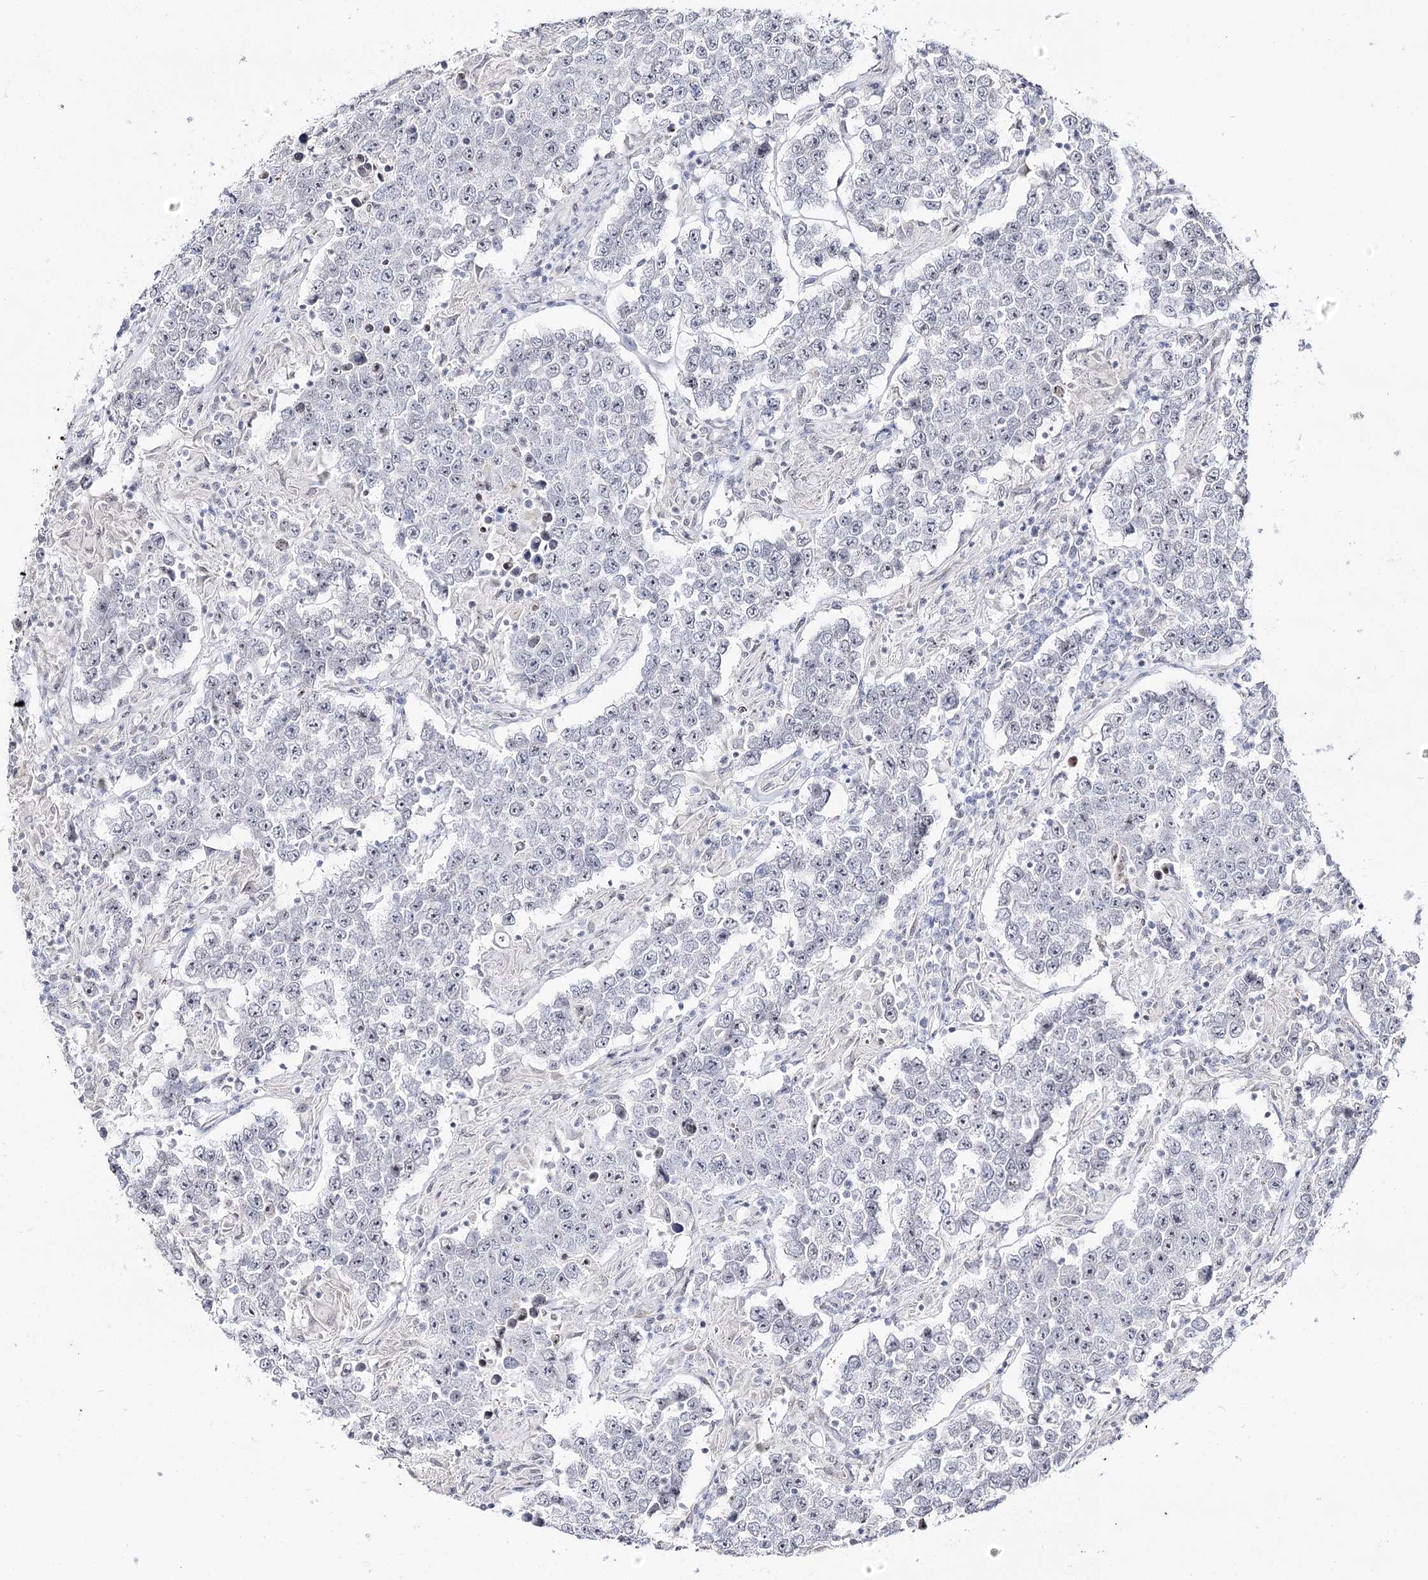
{"staining": {"intensity": "negative", "quantity": "none", "location": "none"}, "tissue": "testis cancer", "cell_type": "Tumor cells", "image_type": "cancer", "snomed": [{"axis": "morphology", "description": "Normal tissue, NOS"}, {"axis": "morphology", "description": "Urothelial carcinoma, High grade"}, {"axis": "morphology", "description": "Seminoma, NOS"}, {"axis": "morphology", "description": "Carcinoma, Embryonal, NOS"}, {"axis": "topography", "description": "Urinary bladder"}, {"axis": "topography", "description": "Testis"}], "caption": "Immunohistochemistry (IHC) photomicrograph of human testis cancer (seminoma) stained for a protein (brown), which displays no positivity in tumor cells. (Brightfield microscopy of DAB immunohistochemistry (IHC) at high magnification).", "gene": "DDX50", "patient": {"sex": "male", "age": 41}}